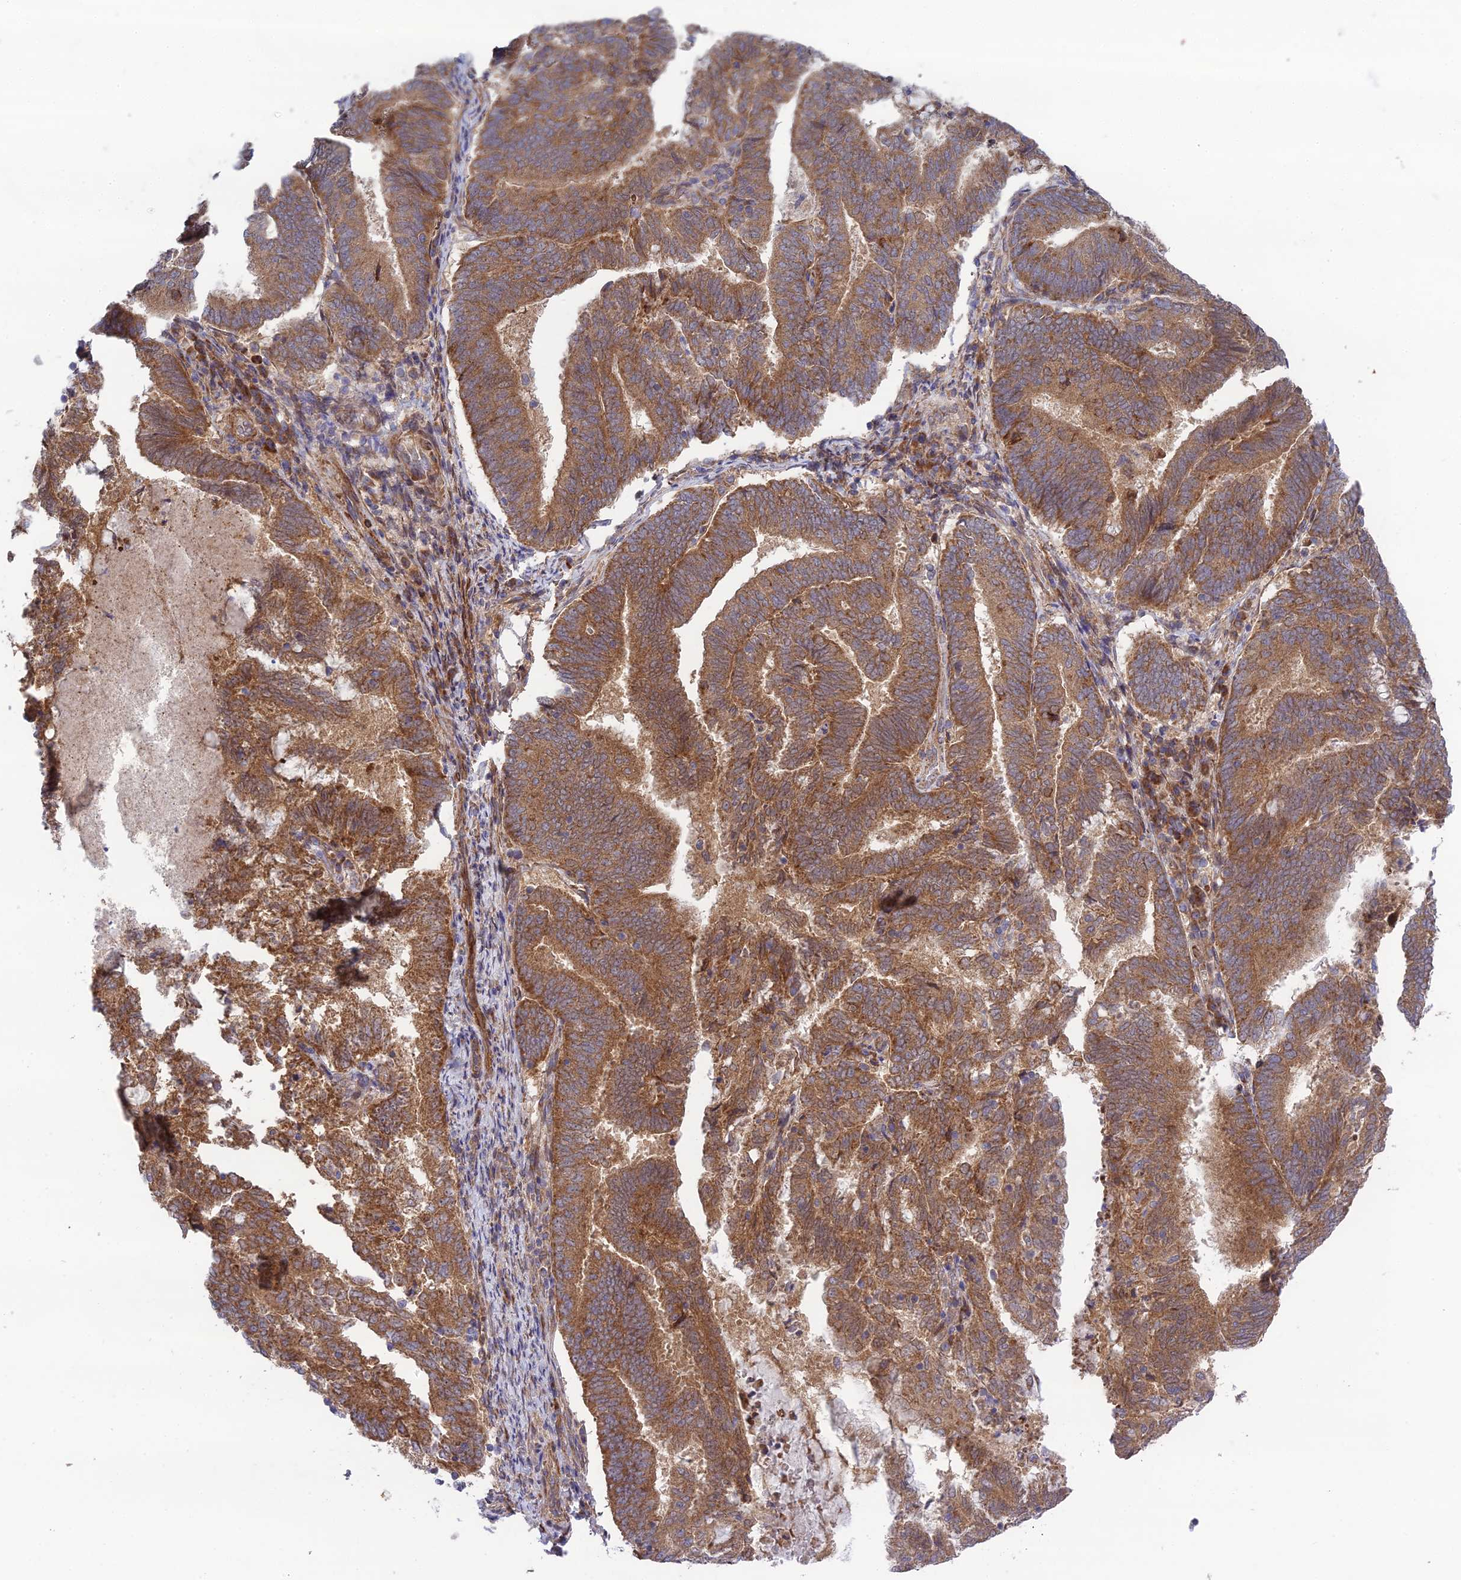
{"staining": {"intensity": "moderate", "quantity": ">75%", "location": "cytoplasmic/membranous"}, "tissue": "endometrial cancer", "cell_type": "Tumor cells", "image_type": "cancer", "snomed": [{"axis": "morphology", "description": "Adenocarcinoma, NOS"}, {"axis": "topography", "description": "Endometrium"}], "caption": "Endometrial cancer (adenocarcinoma) tissue displays moderate cytoplasmic/membranous staining in about >75% of tumor cells", "gene": "INCA1", "patient": {"sex": "female", "age": 80}}